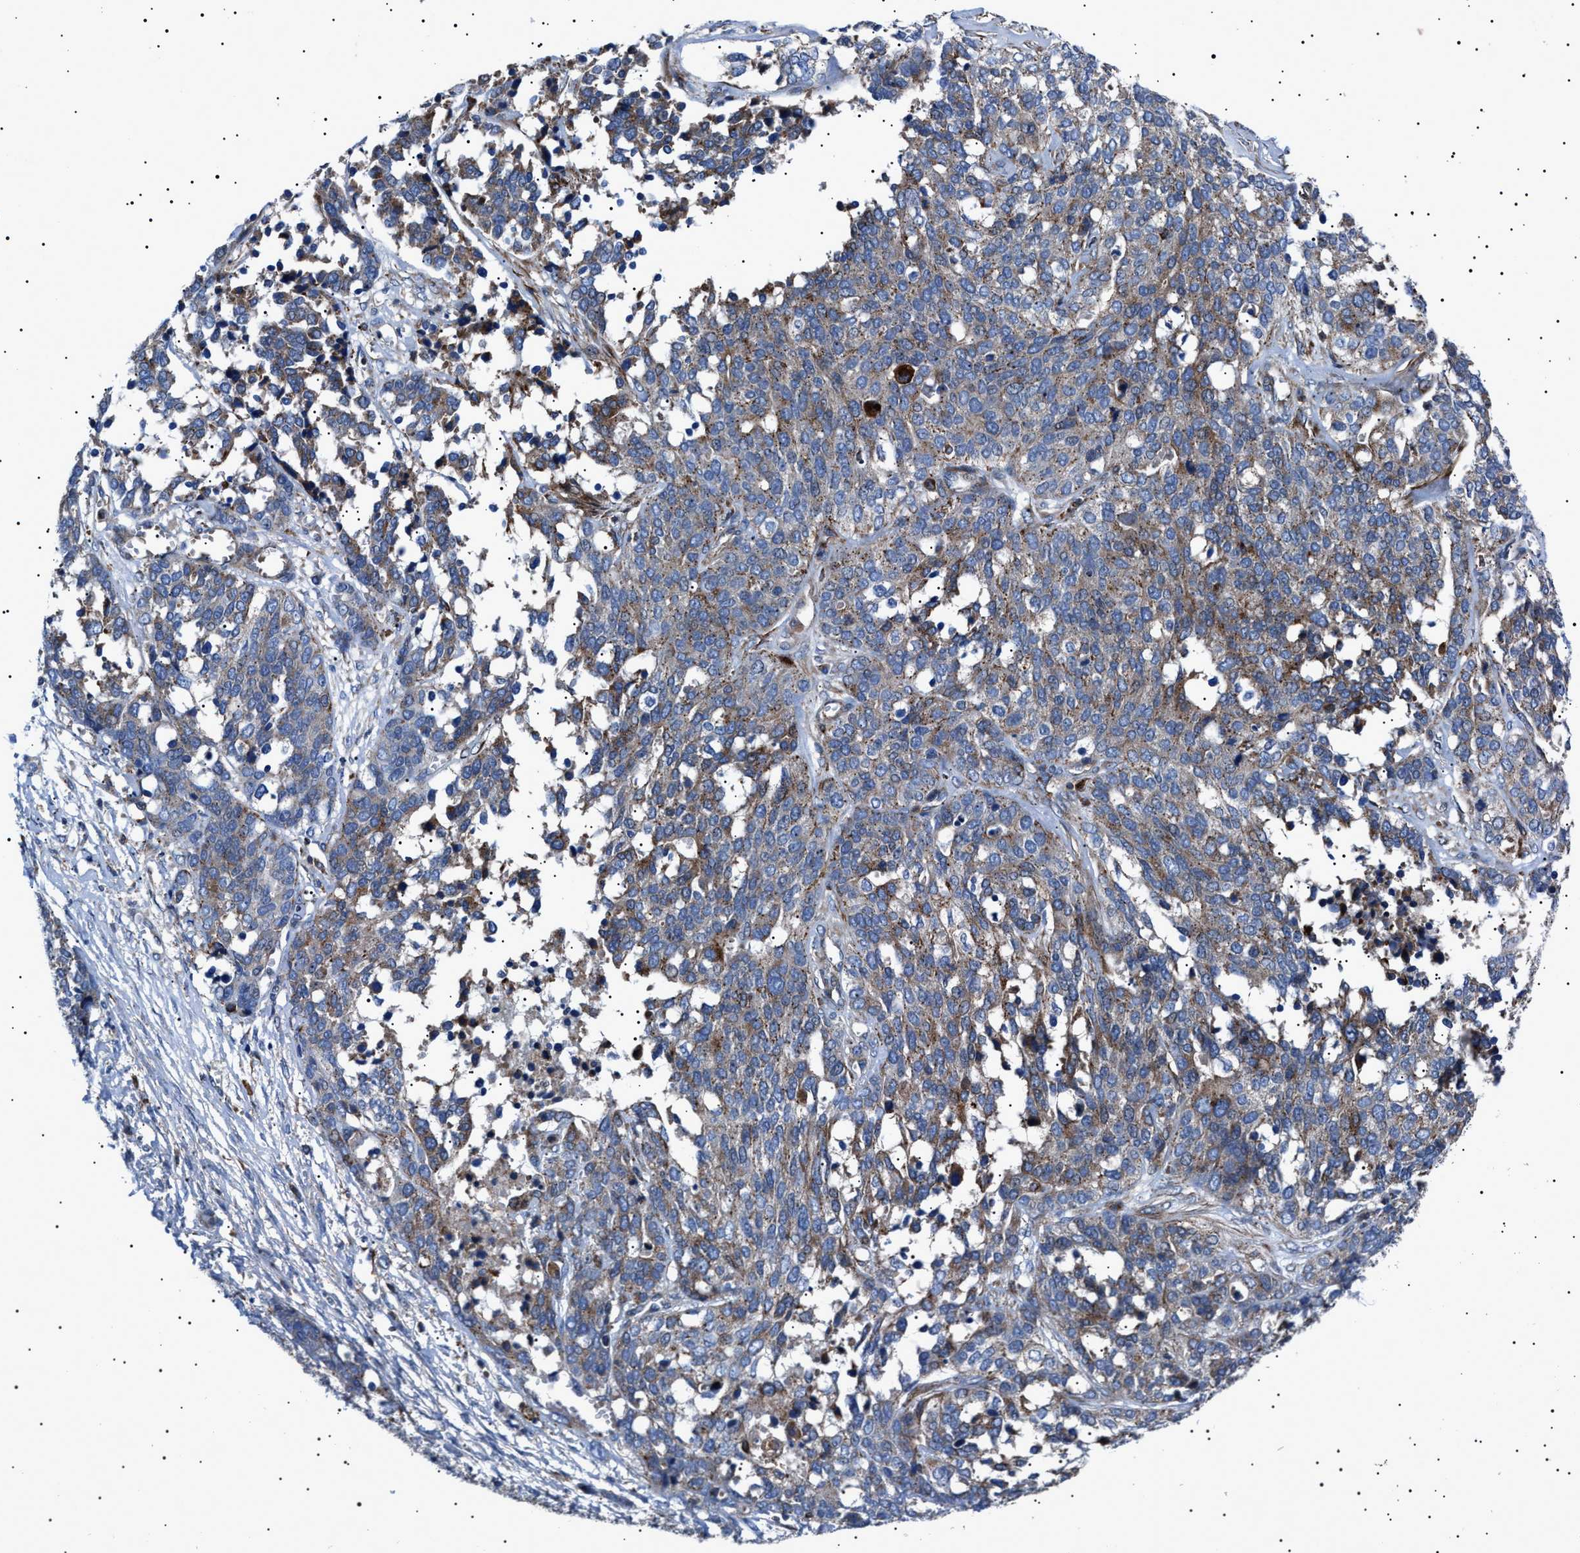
{"staining": {"intensity": "moderate", "quantity": ">75%", "location": "cytoplasmic/membranous"}, "tissue": "ovarian cancer", "cell_type": "Tumor cells", "image_type": "cancer", "snomed": [{"axis": "morphology", "description": "Cystadenocarcinoma, serous, NOS"}, {"axis": "topography", "description": "Ovary"}], "caption": "Immunohistochemical staining of ovarian serous cystadenocarcinoma demonstrates medium levels of moderate cytoplasmic/membranous expression in approximately >75% of tumor cells.", "gene": "NEU1", "patient": {"sex": "female", "age": 44}}